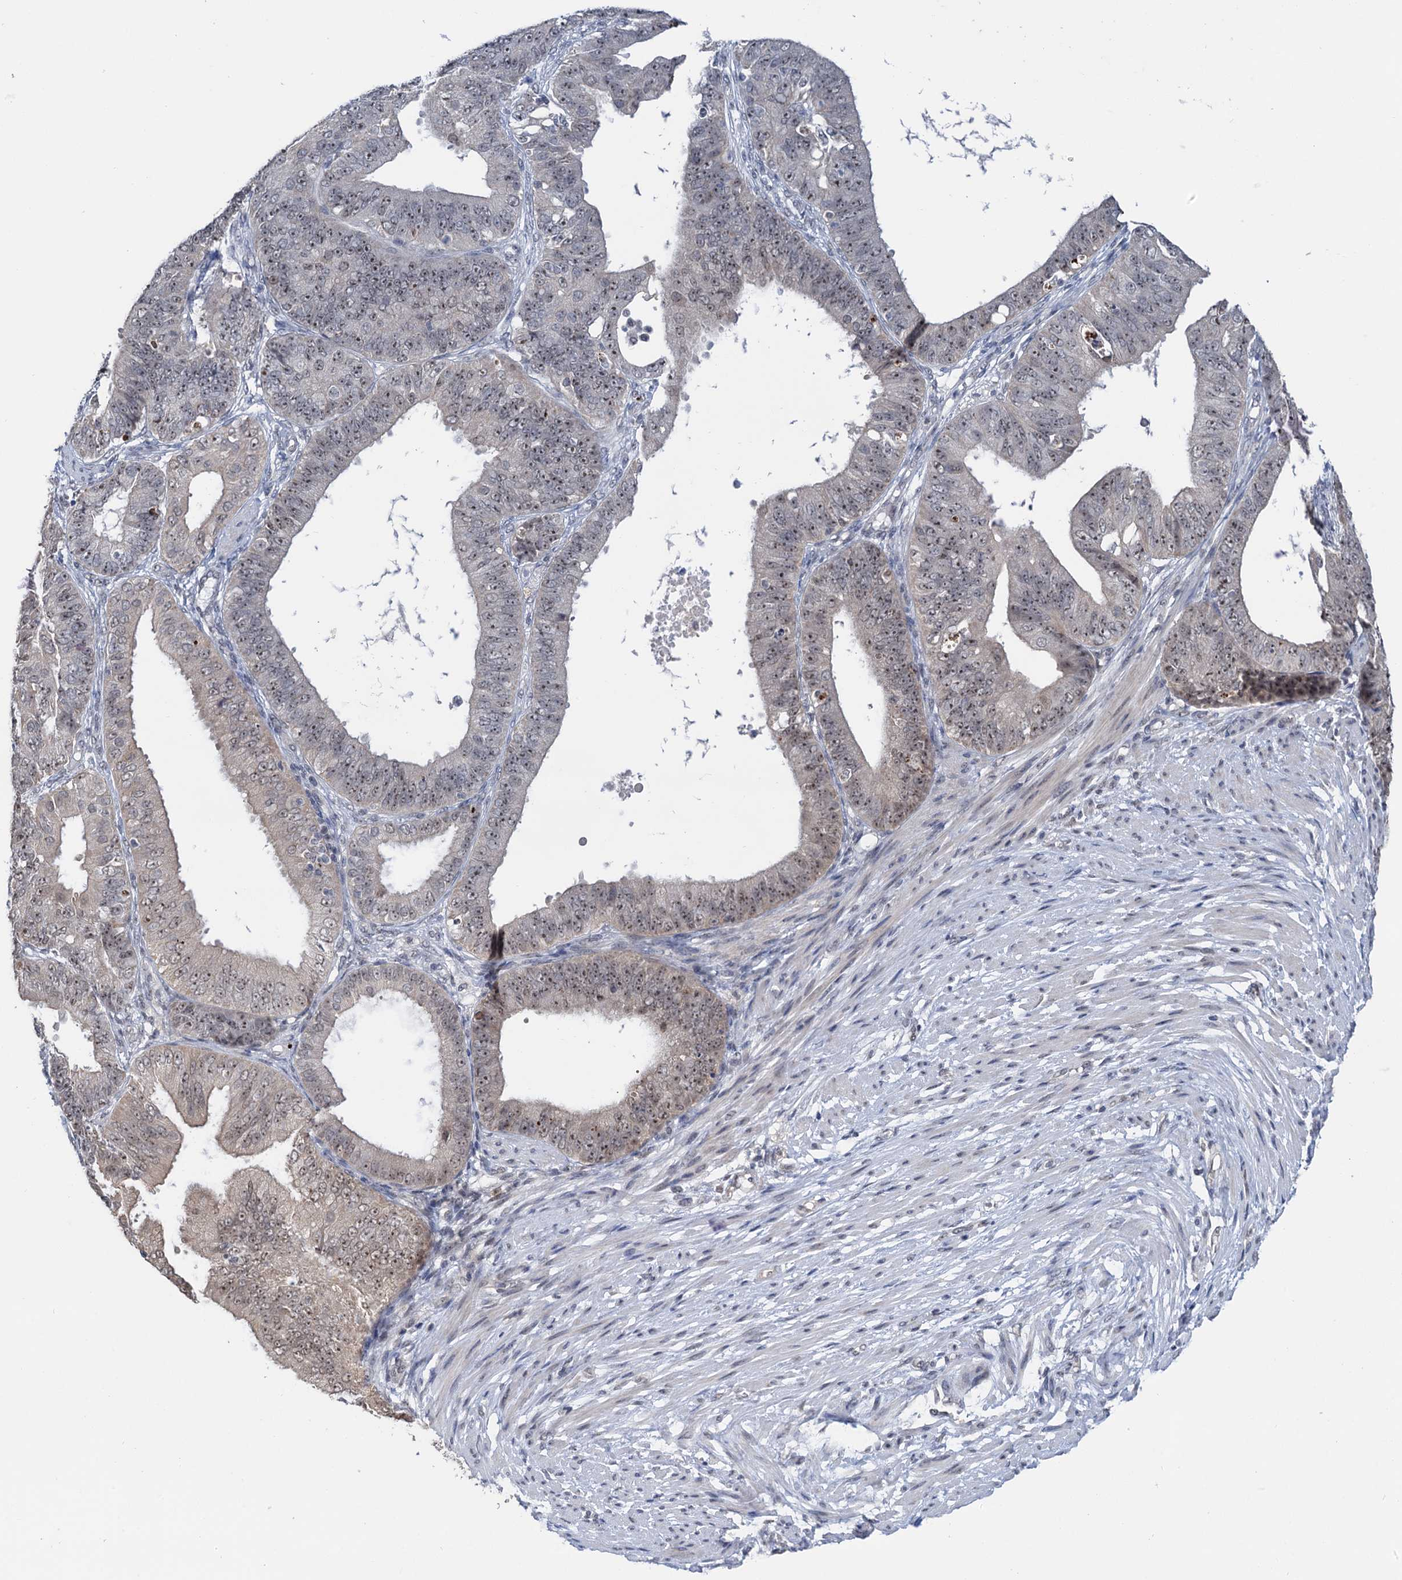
{"staining": {"intensity": "moderate", "quantity": ">75%", "location": "nuclear"}, "tissue": "ovarian cancer", "cell_type": "Tumor cells", "image_type": "cancer", "snomed": [{"axis": "morphology", "description": "Carcinoma, endometroid"}, {"axis": "topography", "description": "Appendix"}, {"axis": "topography", "description": "Ovary"}], "caption": "Protein expression analysis of human ovarian endometroid carcinoma reveals moderate nuclear staining in approximately >75% of tumor cells. The staining was performed using DAB to visualize the protein expression in brown, while the nuclei were stained in blue with hematoxylin (Magnification: 20x).", "gene": "NAT10", "patient": {"sex": "female", "age": 42}}